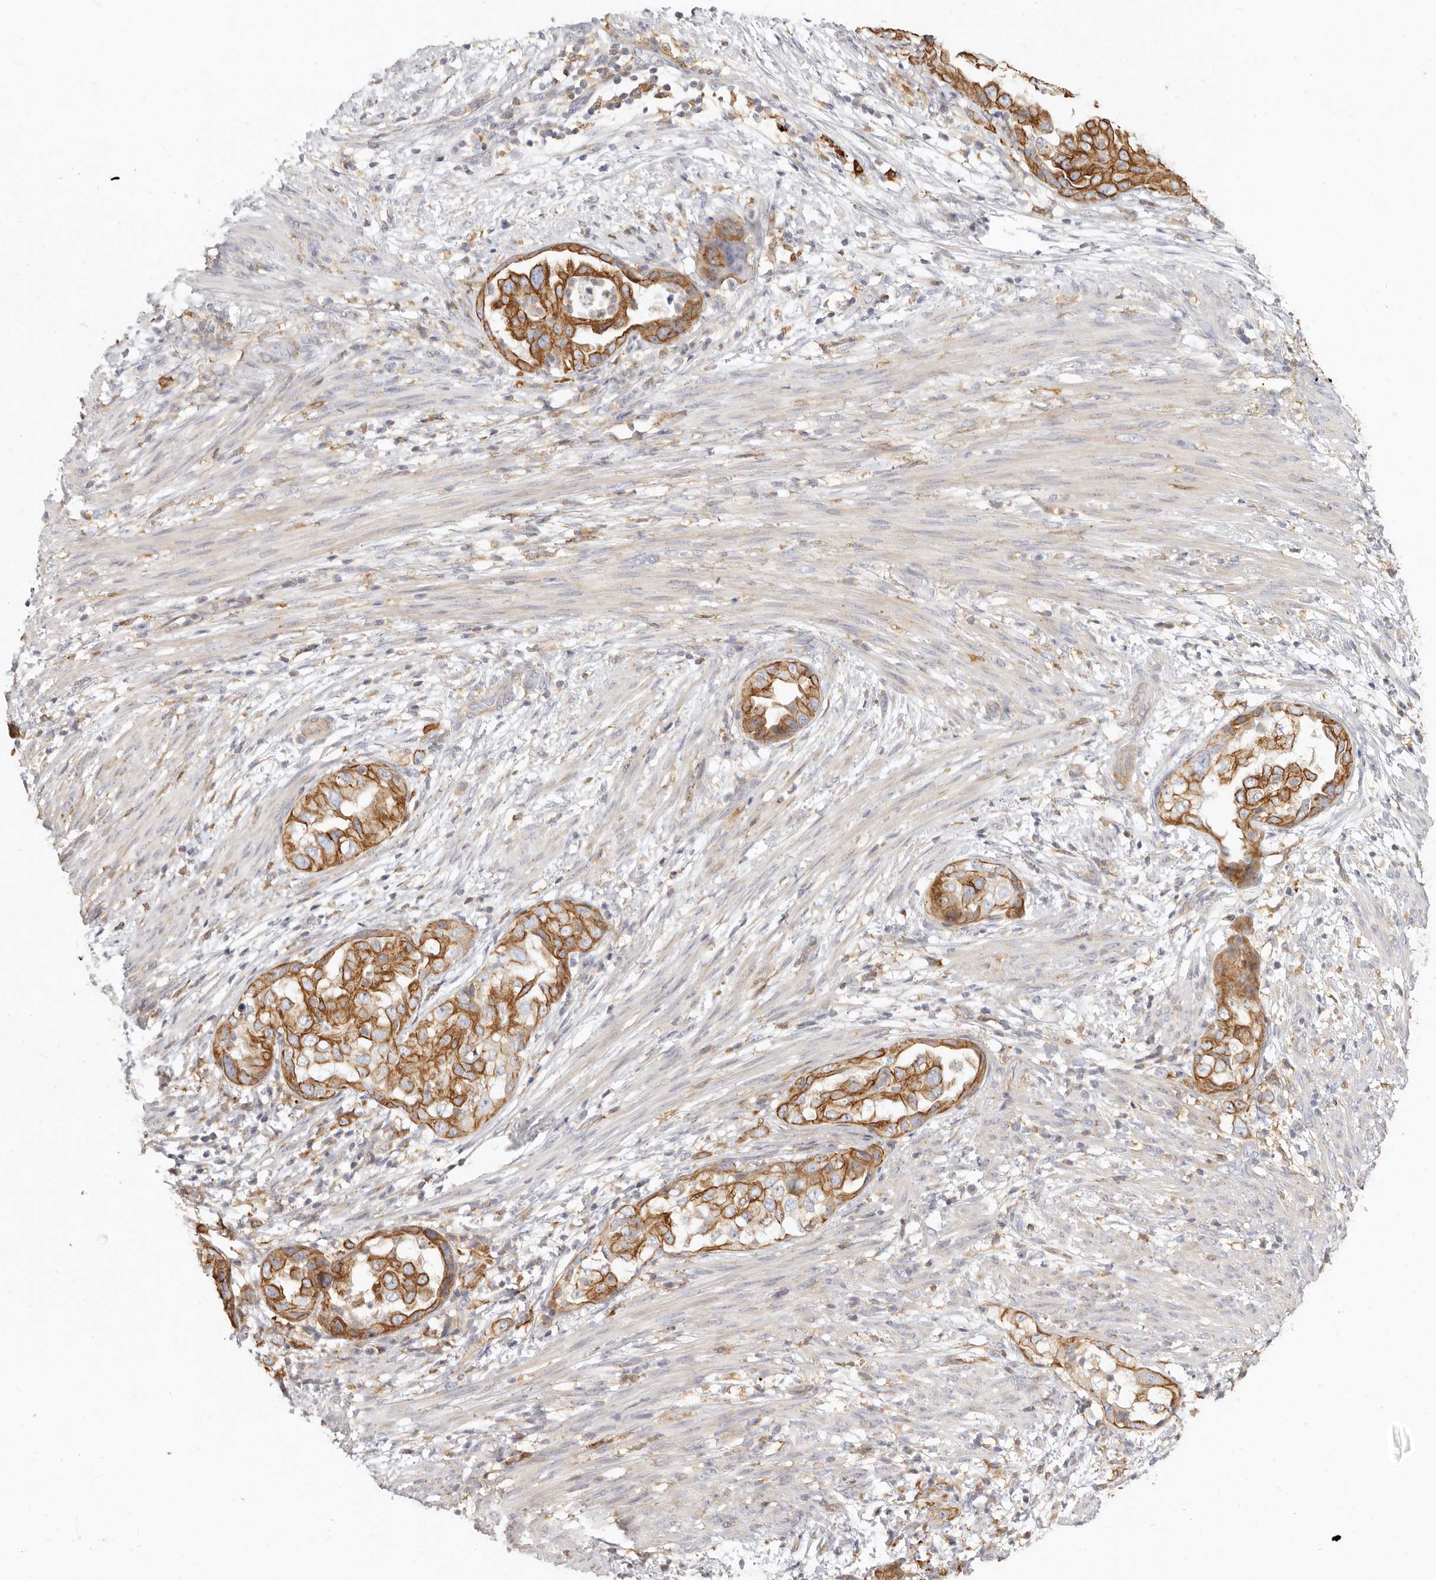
{"staining": {"intensity": "moderate", "quantity": ">75%", "location": "cytoplasmic/membranous"}, "tissue": "endometrial cancer", "cell_type": "Tumor cells", "image_type": "cancer", "snomed": [{"axis": "morphology", "description": "Adenocarcinoma, NOS"}, {"axis": "topography", "description": "Endometrium"}], "caption": "The immunohistochemical stain shows moderate cytoplasmic/membranous staining in tumor cells of endometrial cancer (adenocarcinoma) tissue.", "gene": "NIBAN1", "patient": {"sex": "female", "age": 85}}